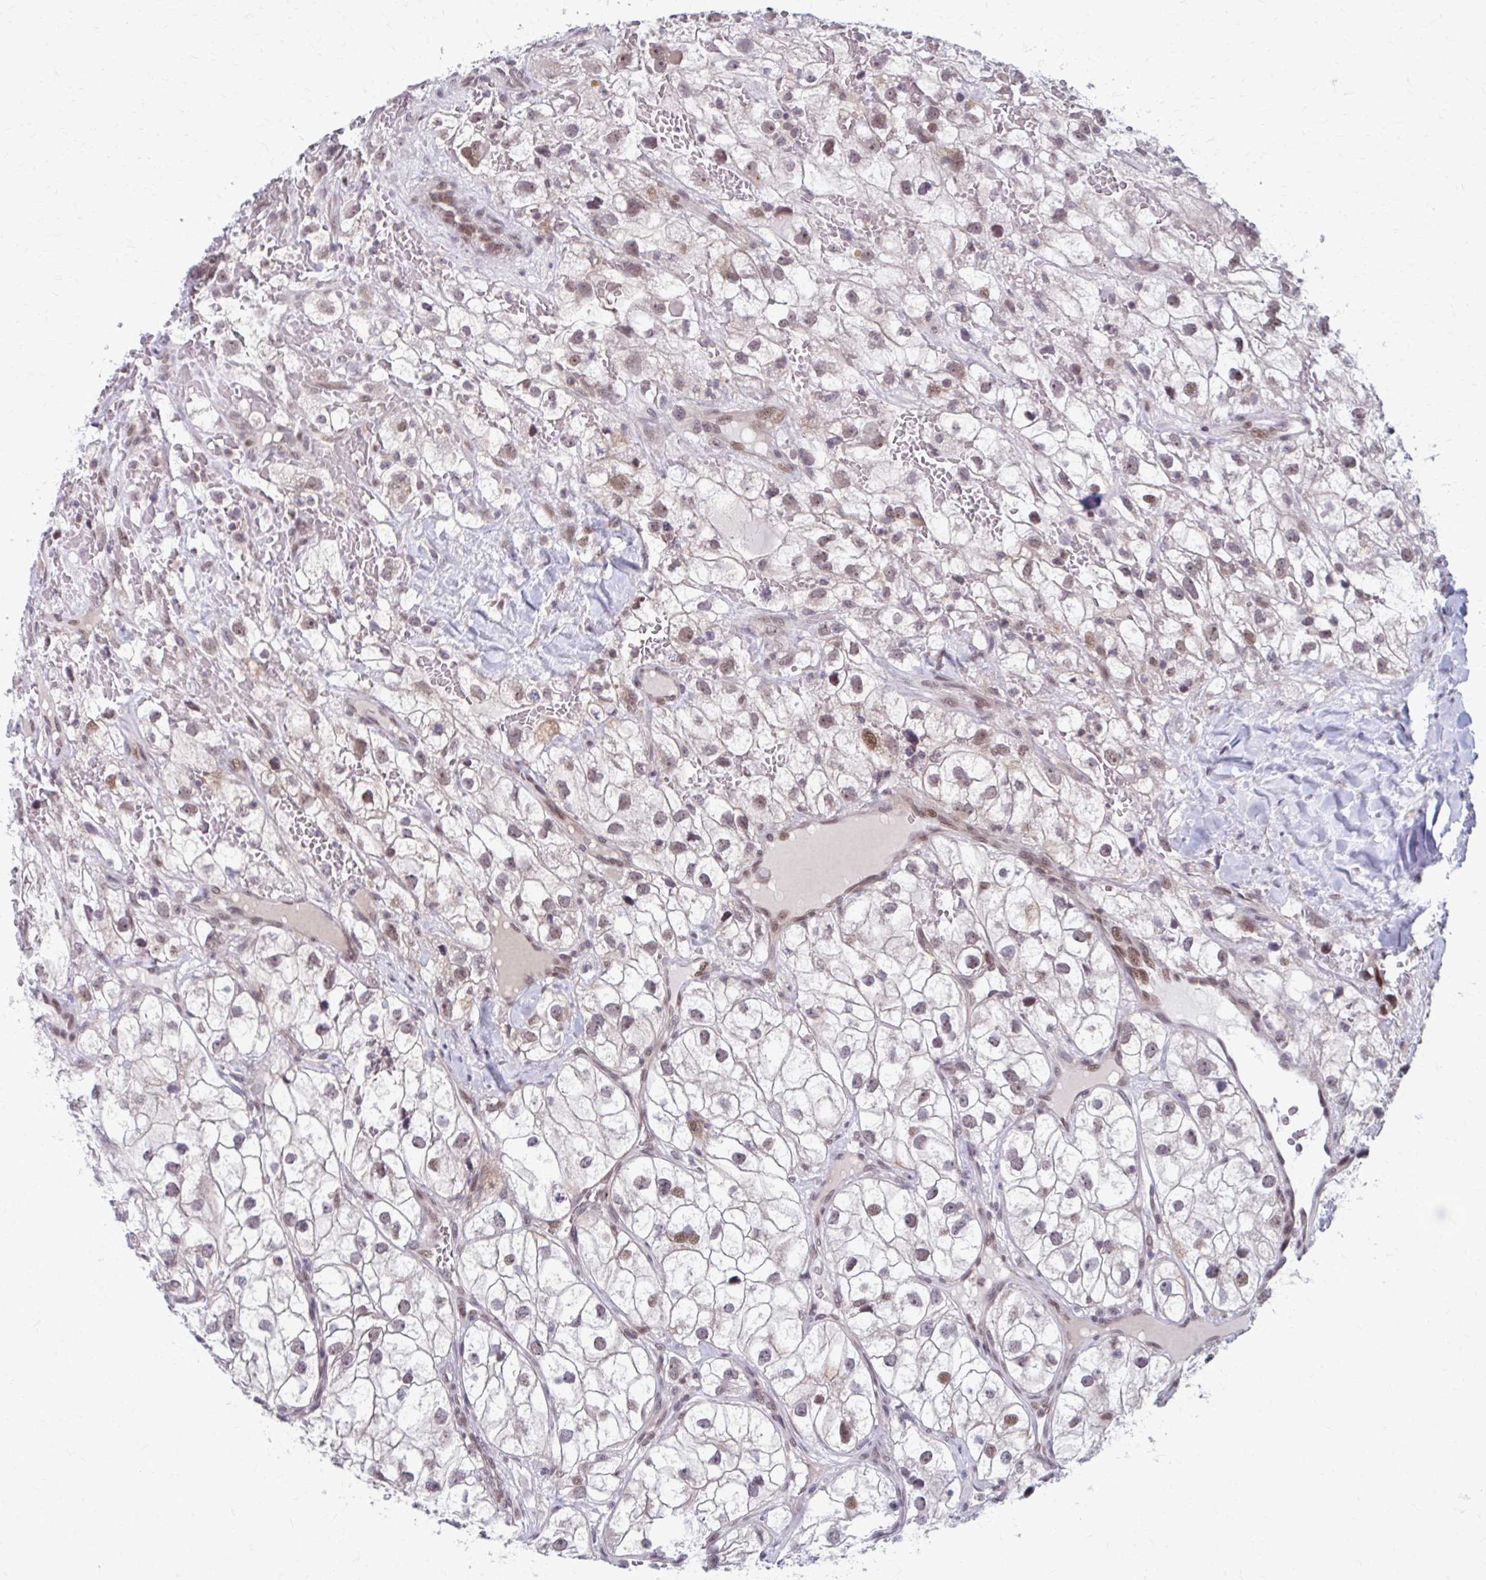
{"staining": {"intensity": "weak", "quantity": ">75%", "location": "nuclear"}, "tissue": "renal cancer", "cell_type": "Tumor cells", "image_type": "cancer", "snomed": [{"axis": "morphology", "description": "Adenocarcinoma, NOS"}, {"axis": "topography", "description": "Kidney"}], "caption": "A brown stain labels weak nuclear staining of a protein in human renal cancer tumor cells.", "gene": "SETBP1", "patient": {"sex": "male", "age": 59}}